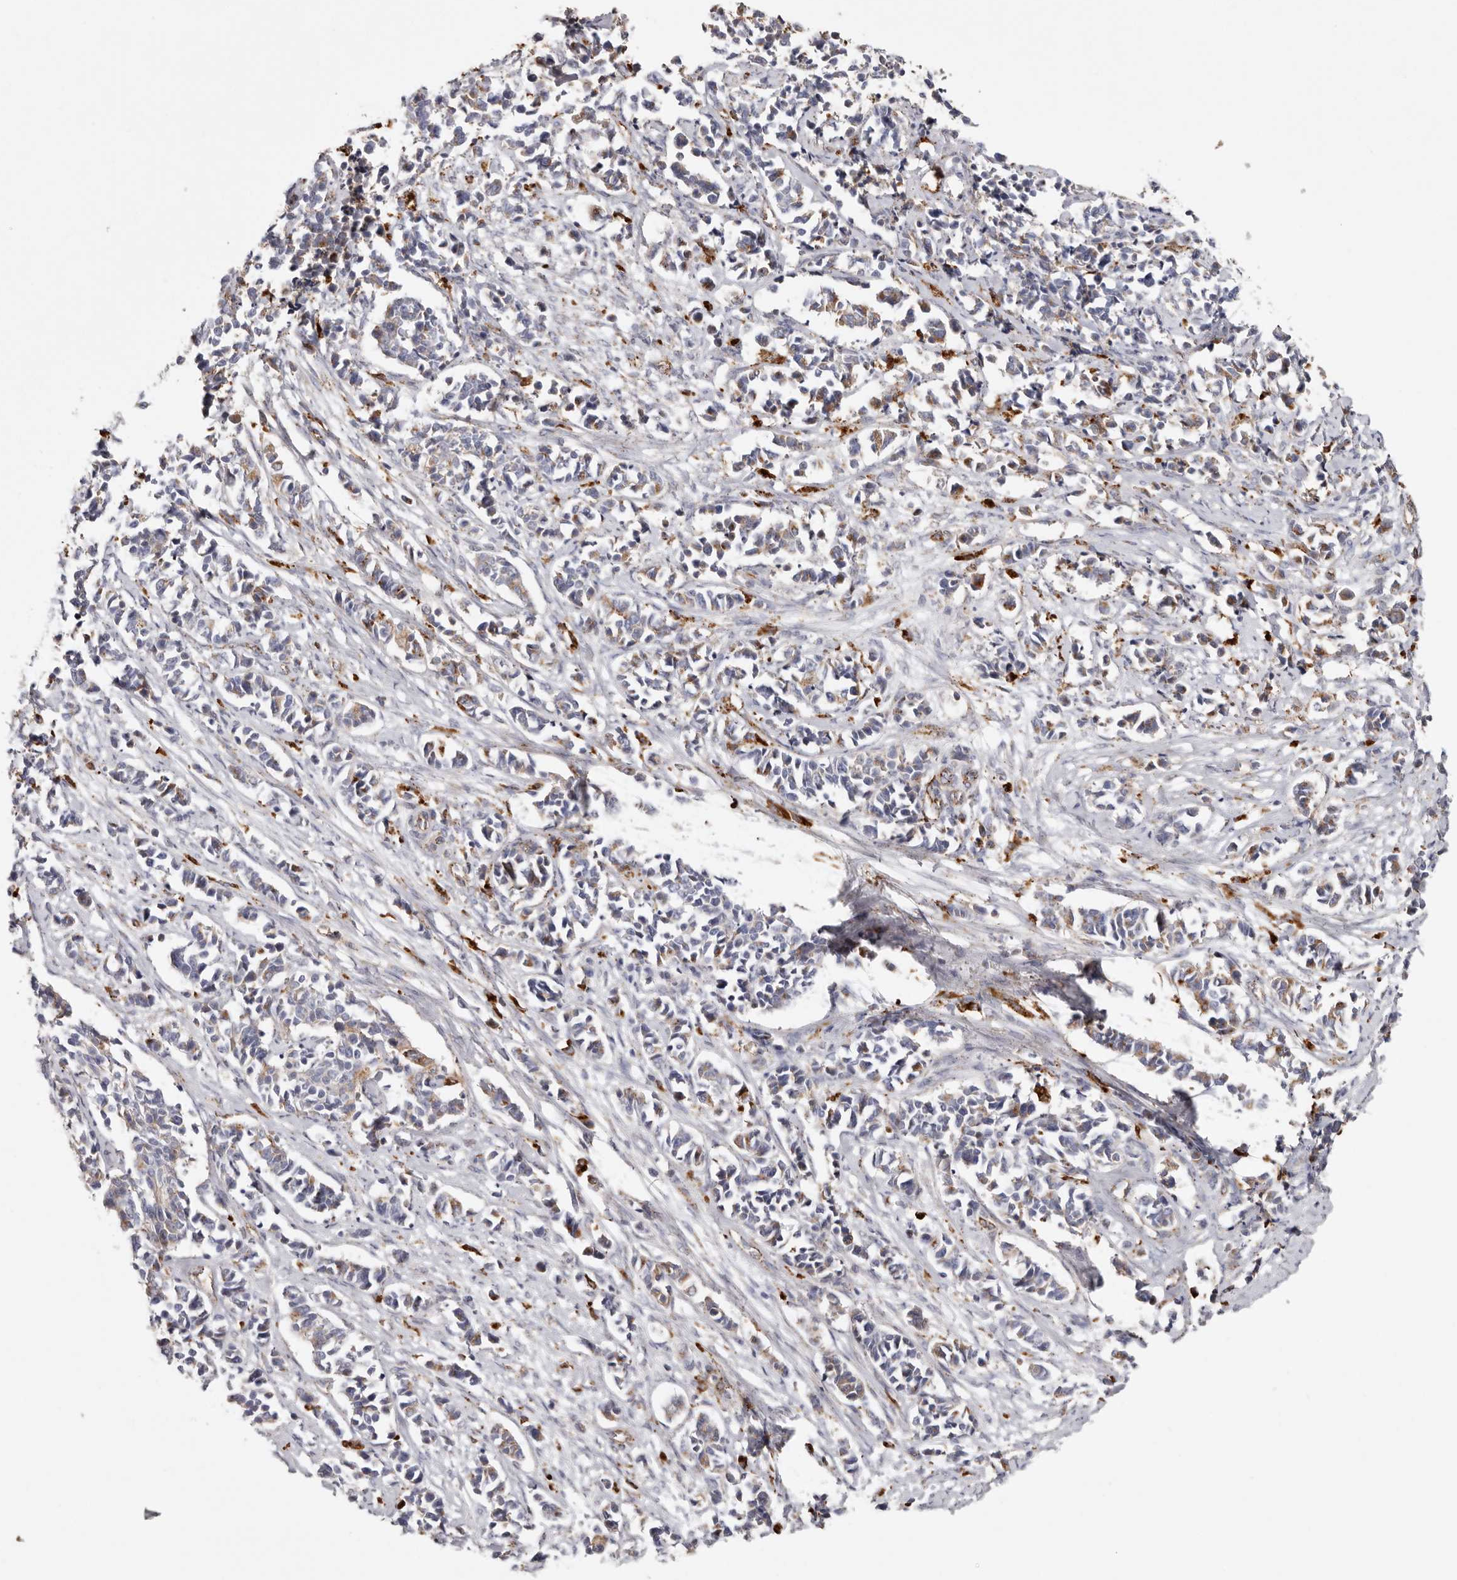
{"staining": {"intensity": "moderate", "quantity": "<25%", "location": "cytoplasmic/membranous"}, "tissue": "cervical cancer", "cell_type": "Tumor cells", "image_type": "cancer", "snomed": [{"axis": "morphology", "description": "Normal tissue, NOS"}, {"axis": "morphology", "description": "Squamous cell carcinoma, NOS"}, {"axis": "topography", "description": "Cervix"}], "caption": "Cervical cancer stained with a protein marker shows moderate staining in tumor cells.", "gene": "GRN", "patient": {"sex": "female", "age": 35}}